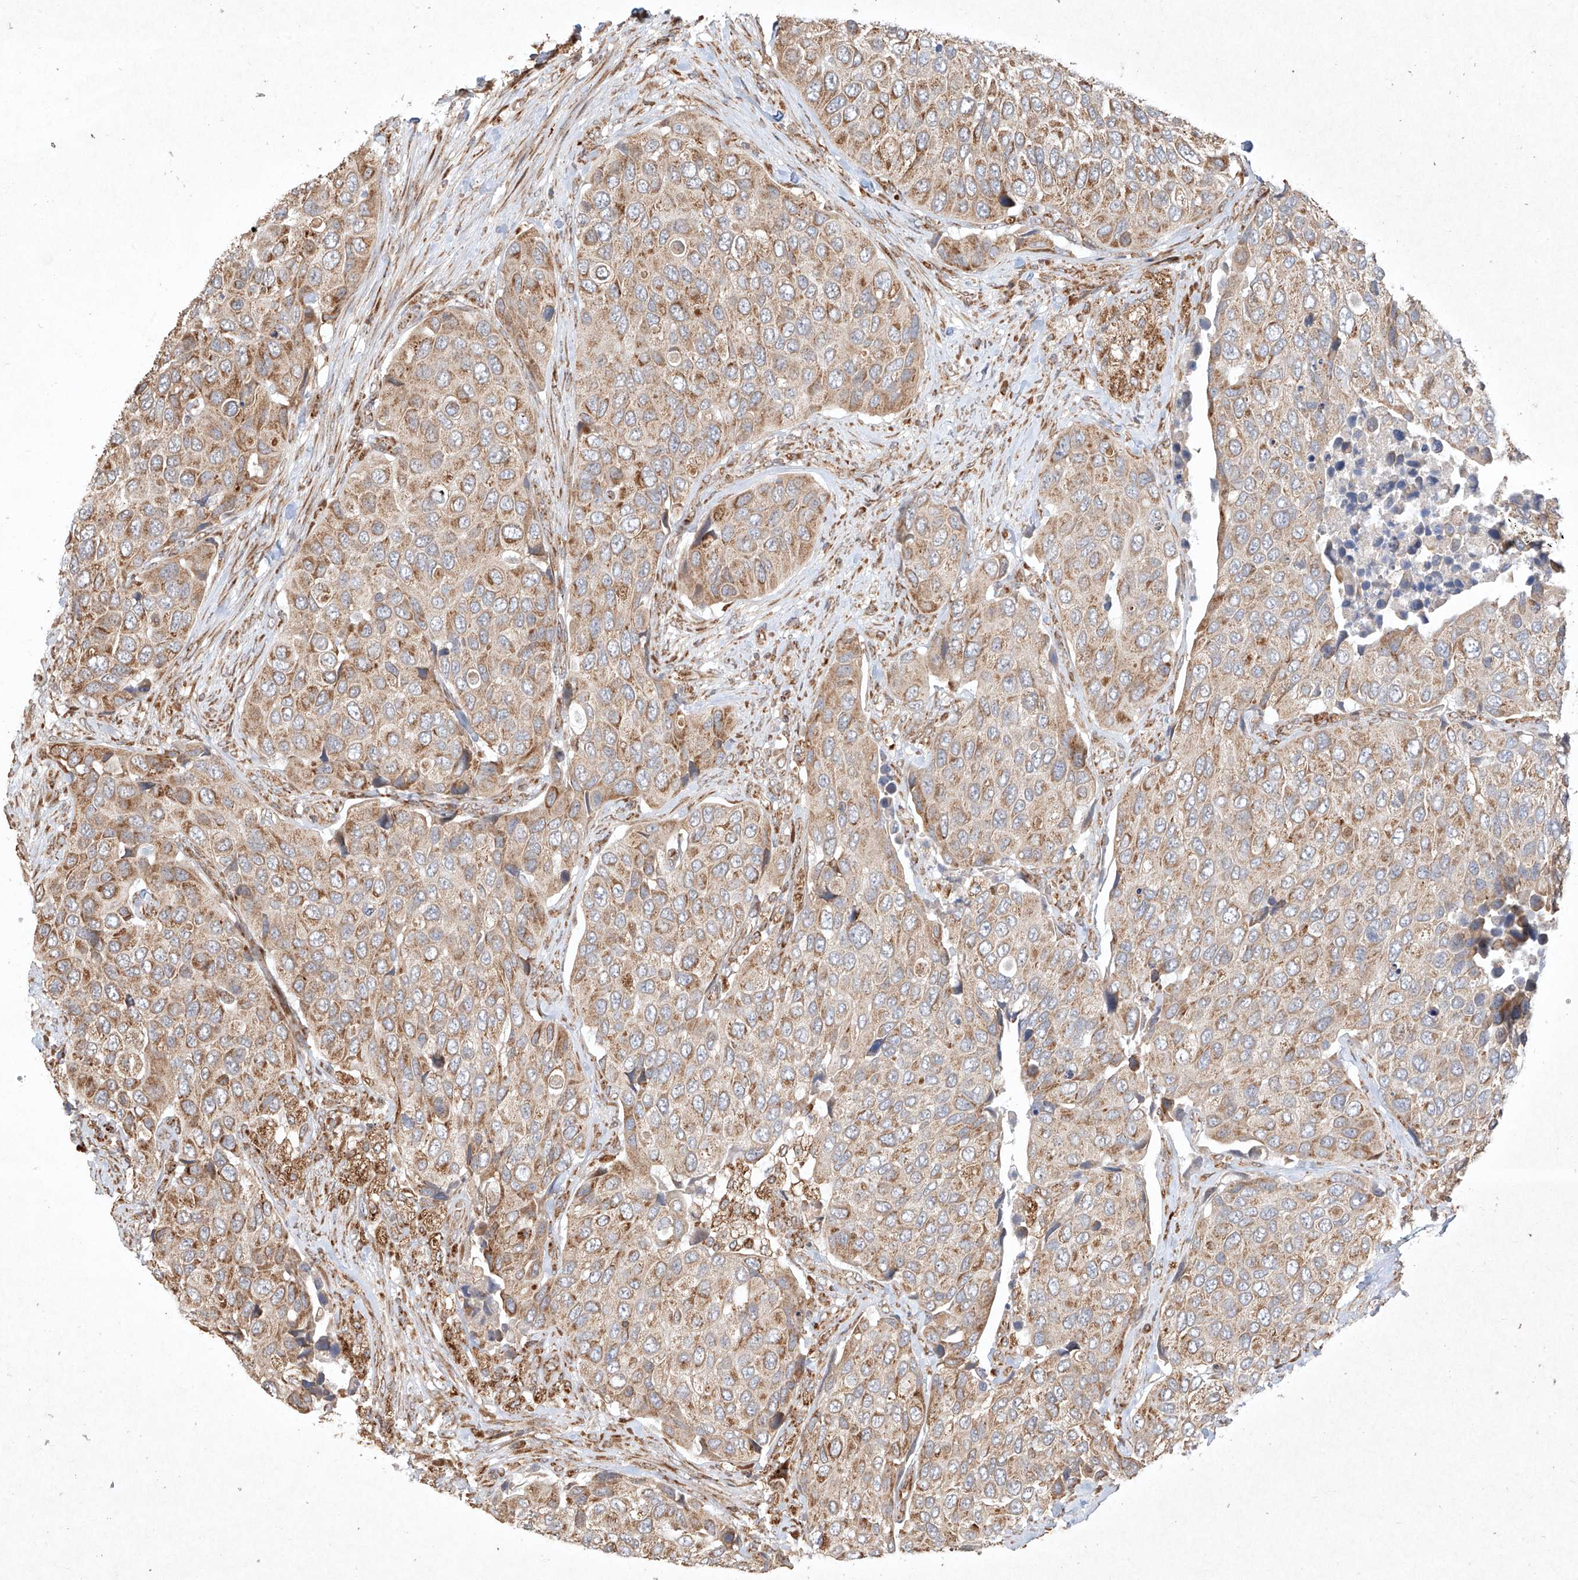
{"staining": {"intensity": "moderate", "quantity": ">75%", "location": "cytoplasmic/membranous"}, "tissue": "urothelial cancer", "cell_type": "Tumor cells", "image_type": "cancer", "snomed": [{"axis": "morphology", "description": "Urothelial carcinoma, High grade"}, {"axis": "topography", "description": "Urinary bladder"}], "caption": "Immunohistochemical staining of high-grade urothelial carcinoma reveals medium levels of moderate cytoplasmic/membranous protein staining in about >75% of tumor cells.", "gene": "SEMA3B", "patient": {"sex": "male", "age": 74}}